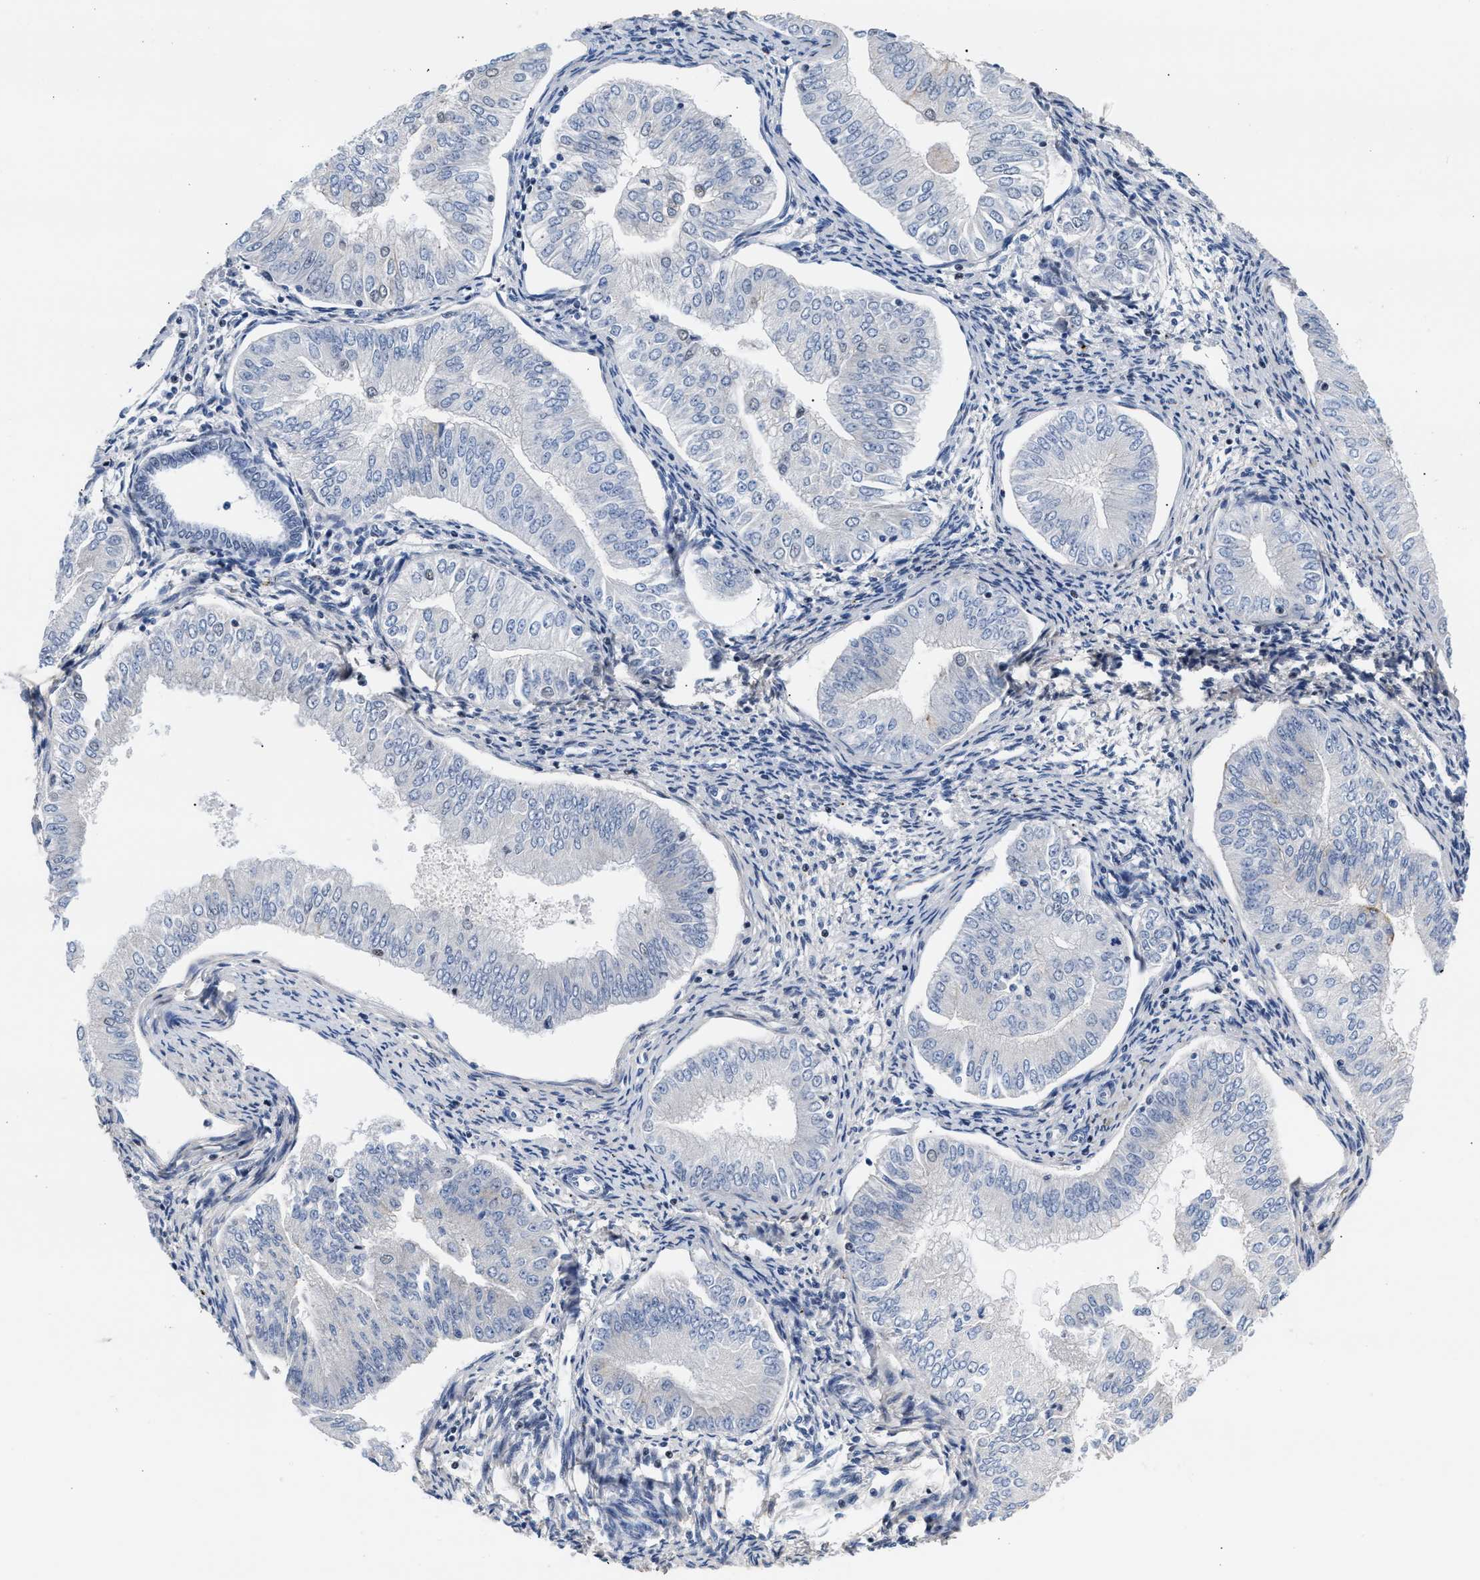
{"staining": {"intensity": "negative", "quantity": "none", "location": "none"}, "tissue": "endometrial cancer", "cell_type": "Tumor cells", "image_type": "cancer", "snomed": [{"axis": "morphology", "description": "Normal tissue, NOS"}, {"axis": "morphology", "description": "Adenocarcinoma, NOS"}, {"axis": "topography", "description": "Endometrium"}], "caption": "Immunohistochemistry (IHC) of adenocarcinoma (endometrial) shows no positivity in tumor cells.", "gene": "ACTL7B", "patient": {"sex": "female", "age": 53}}